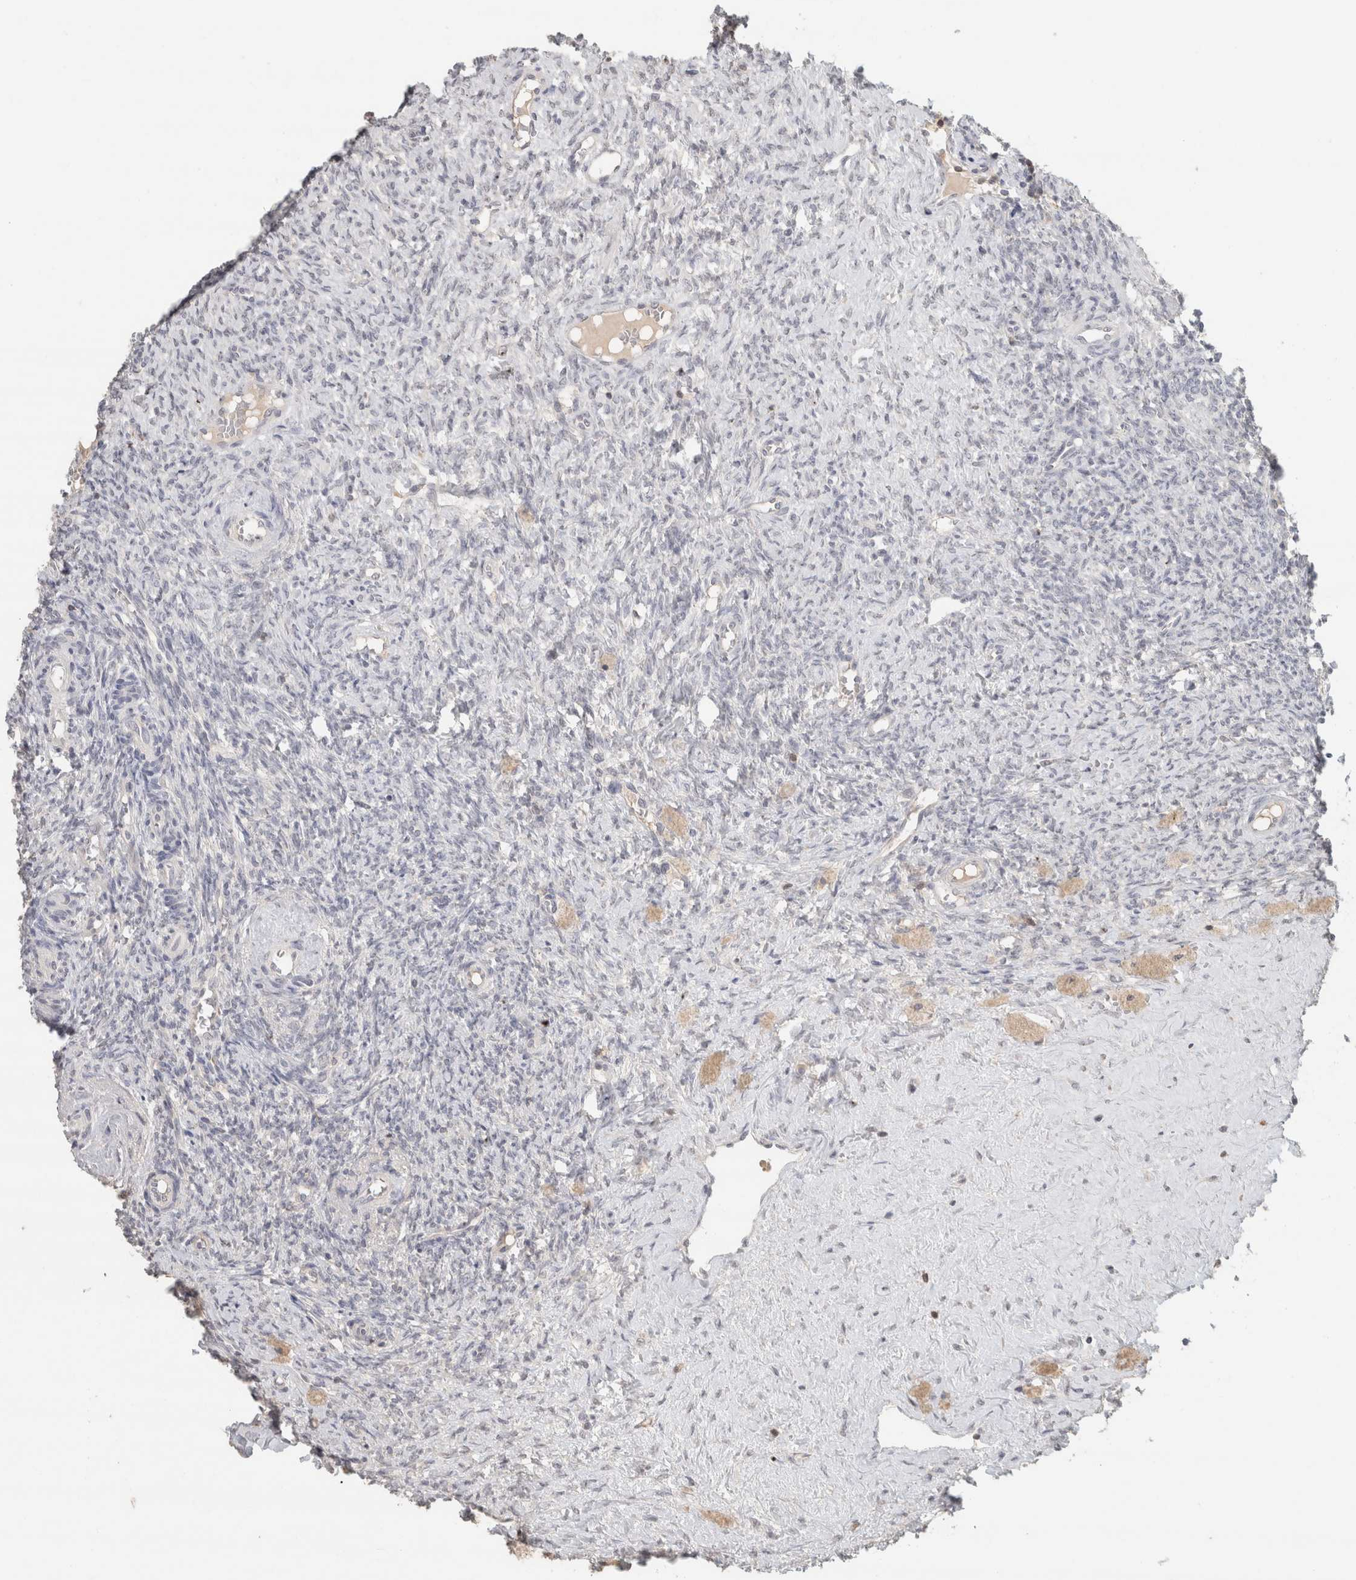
{"staining": {"intensity": "weak", "quantity": ">75%", "location": "cytoplasmic/membranous"}, "tissue": "ovary", "cell_type": "Follicle cells", "image_type": "normal", "snomed": [{"axis": "morphology", "description": "Normal tissue, NOS"}, {"axis": "topography", "description": "Ovary"}], "caption": "This histopathology image reveals immunohistochemistry staining of normal ovary, with low weak cytoplasmic/membranous positivity in about >75% of follicle cells.", "gene": "TRAT1", "patient": {"sex": "female", "age": 41}}